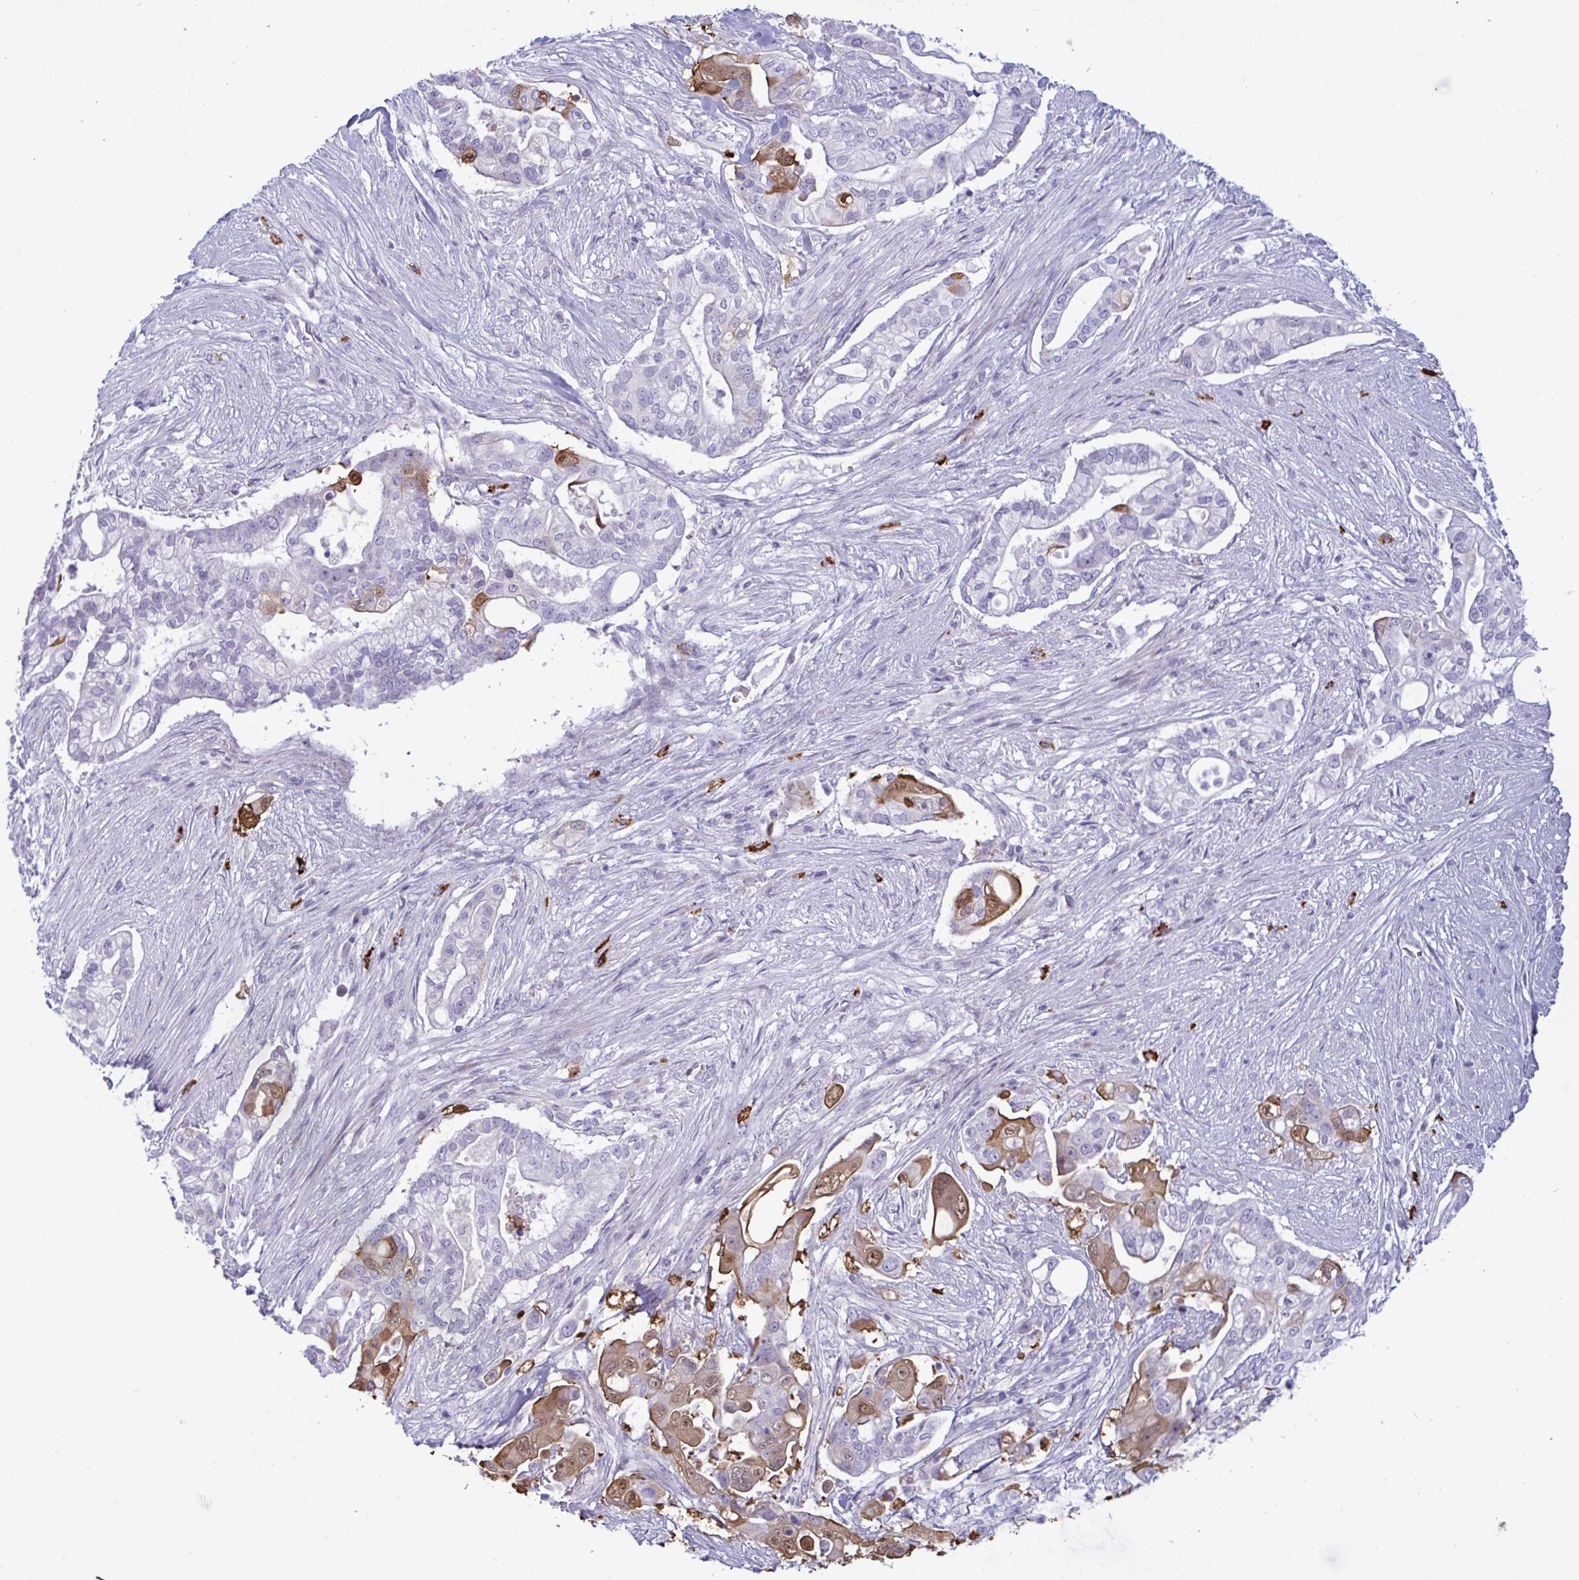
{"staining": {"intensity": "moderate", "quantity": "<25%", "location": "cytoplasmic/membranous,nuclear"}, "tissue": "pancreatic cancer", "cell_type": "Tumor cells", "image_type": "cancer", "snomed": [{"axis": "morphology", "description": "Adenocarcinoma, NOS"}, {"axis": "topography", "description": "Pancreas"}], "caption": "The immunohistochemical stain shows moderate cytoplasmic/membranous and nuclear positivity in tumor cells of pancreatic cancer (adenocarcinoma) tissue.", "gene": "ZNF684", "patient": {"sex": "female", "age": 69}}